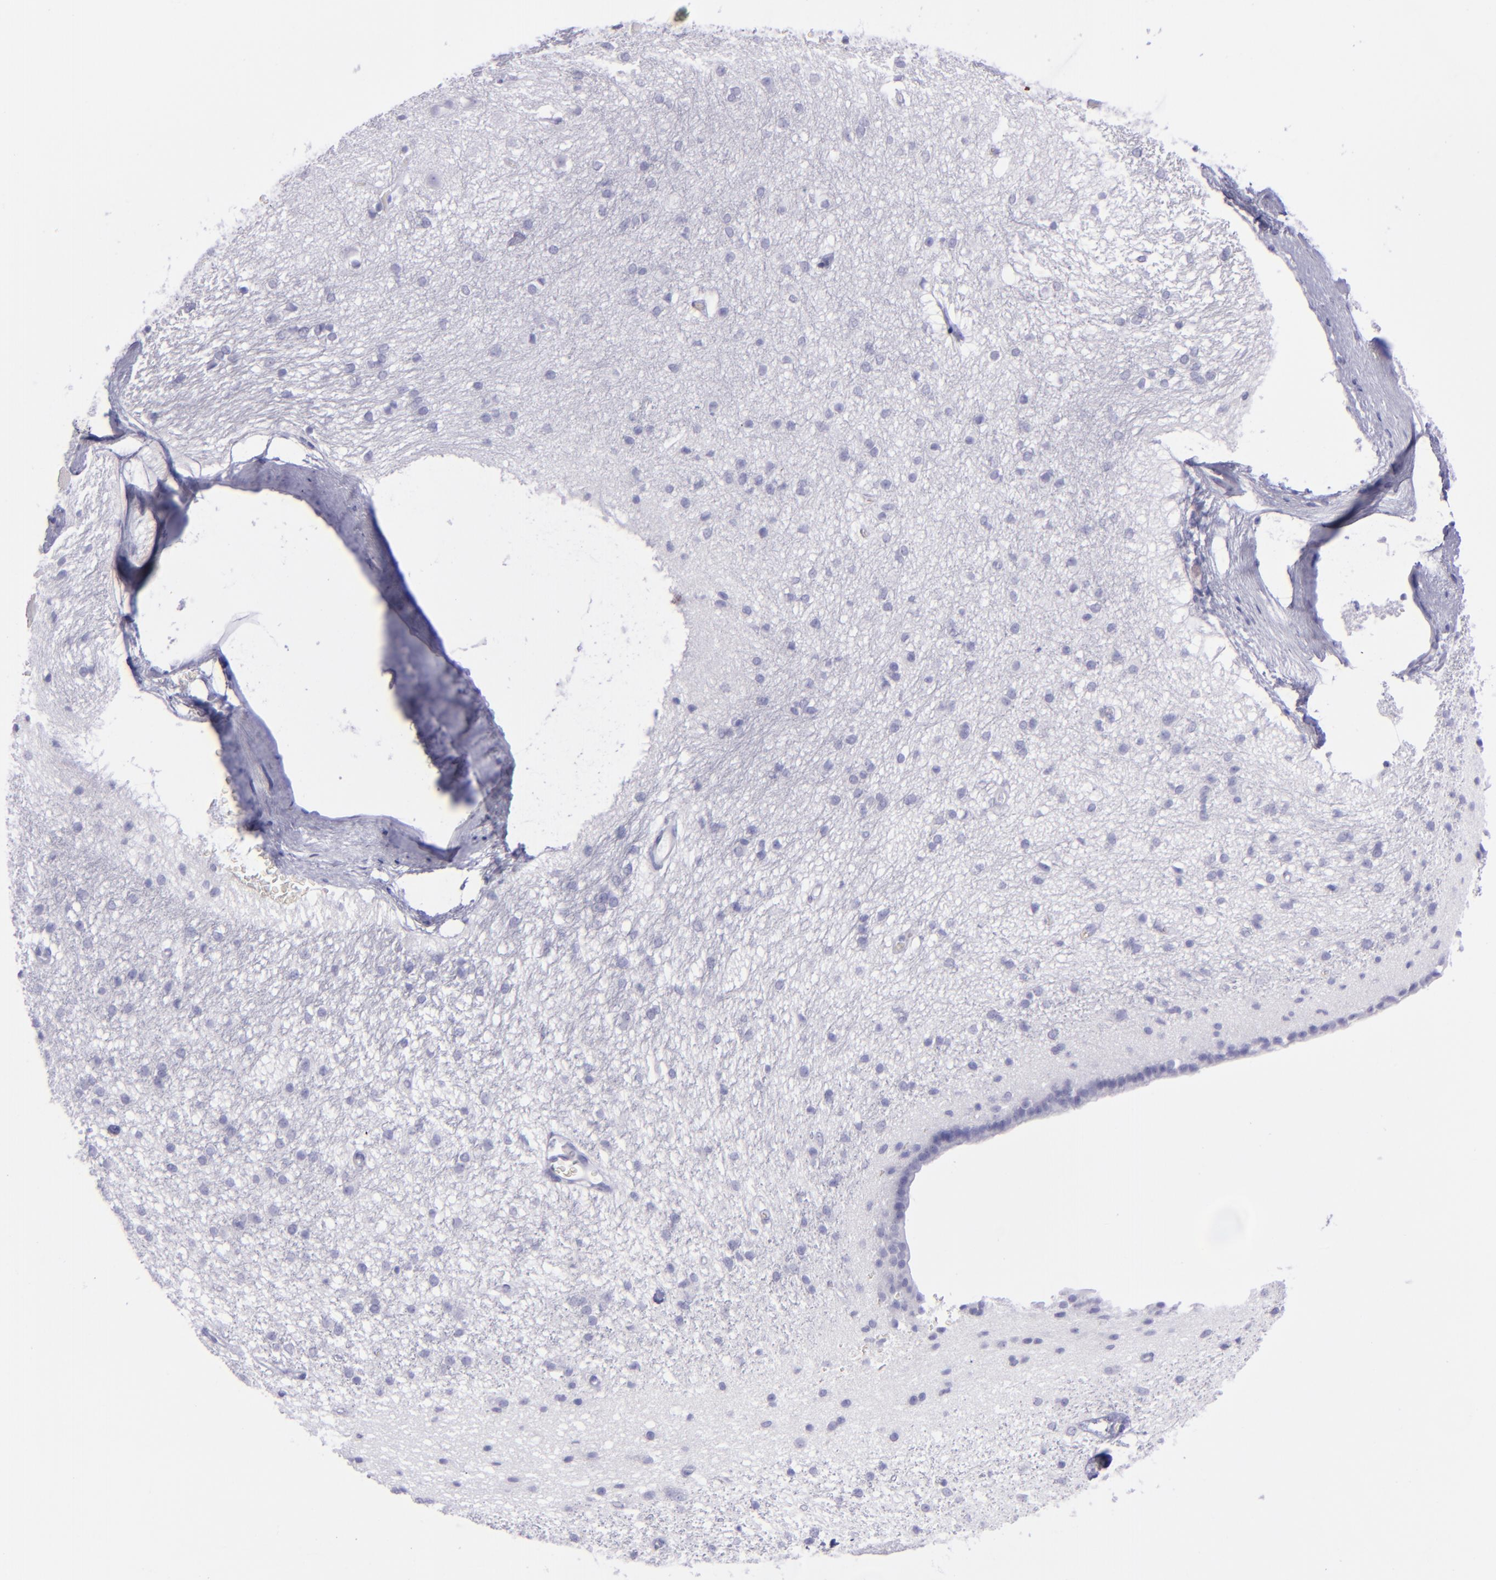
{"staining": {"intensity": "negative", "quantity": "none", "location": "none"}, "tissue": "caudate", "cell_type": "Glial cells", "image_type": "normal", "snomed": [{"axis": "morphology", "description": "Normal tissue, NOS"}, {"axis": "topography", "description": "Lateral ventricle wall"}], "caption": "Glial cells show no significant protein expression in benign caudate. (Stains: DAB (3,3'-diaminobenzidine) immunohistochemistry (IHC) with hematoxylin counter stain, Microscopy: brightfield microscopy at high magnification).", "gene": "TOP2A", "patient": {"sex": "female", "age": 19}}